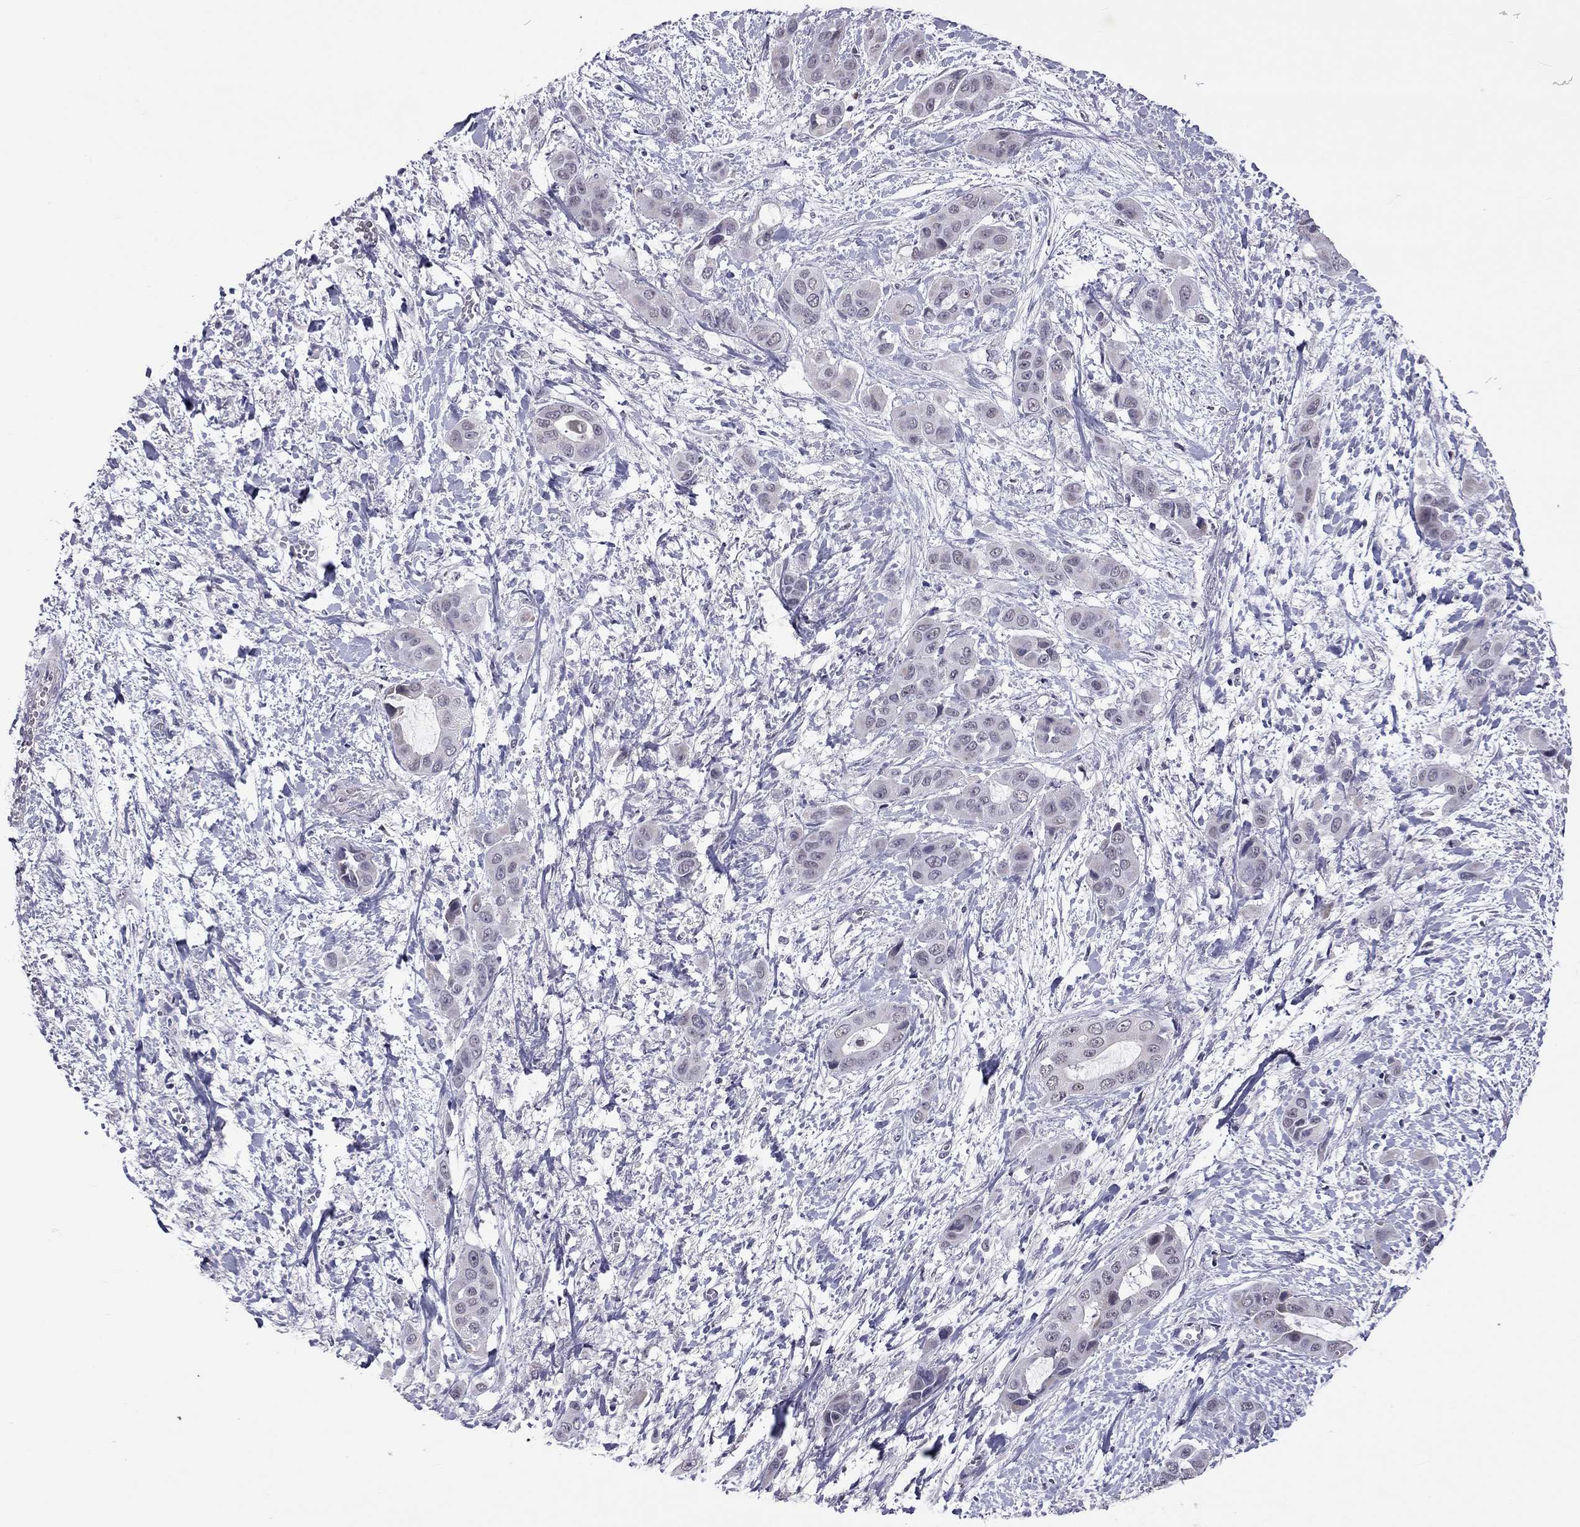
{"staining": {"intensity": "negative", "quantity": "none", "location": "none"}, "tissue": "liver cancer", "cell_type": "Tumor cells", "image_type": "cancer", "snomed": [{"axis": "morphology", "description": "Cholangiocarcinoma"}, {"axis": "topography", "description": "Liver"}], "caption": "High power microscopy micrograph of an immunohistochemistry photomicrograph of cholangiocarcinoma (liver), revealing no significant staining in tumor cells.", "gene": "PPP1R3A", "patient": {"sex": "female", "age": 52}}